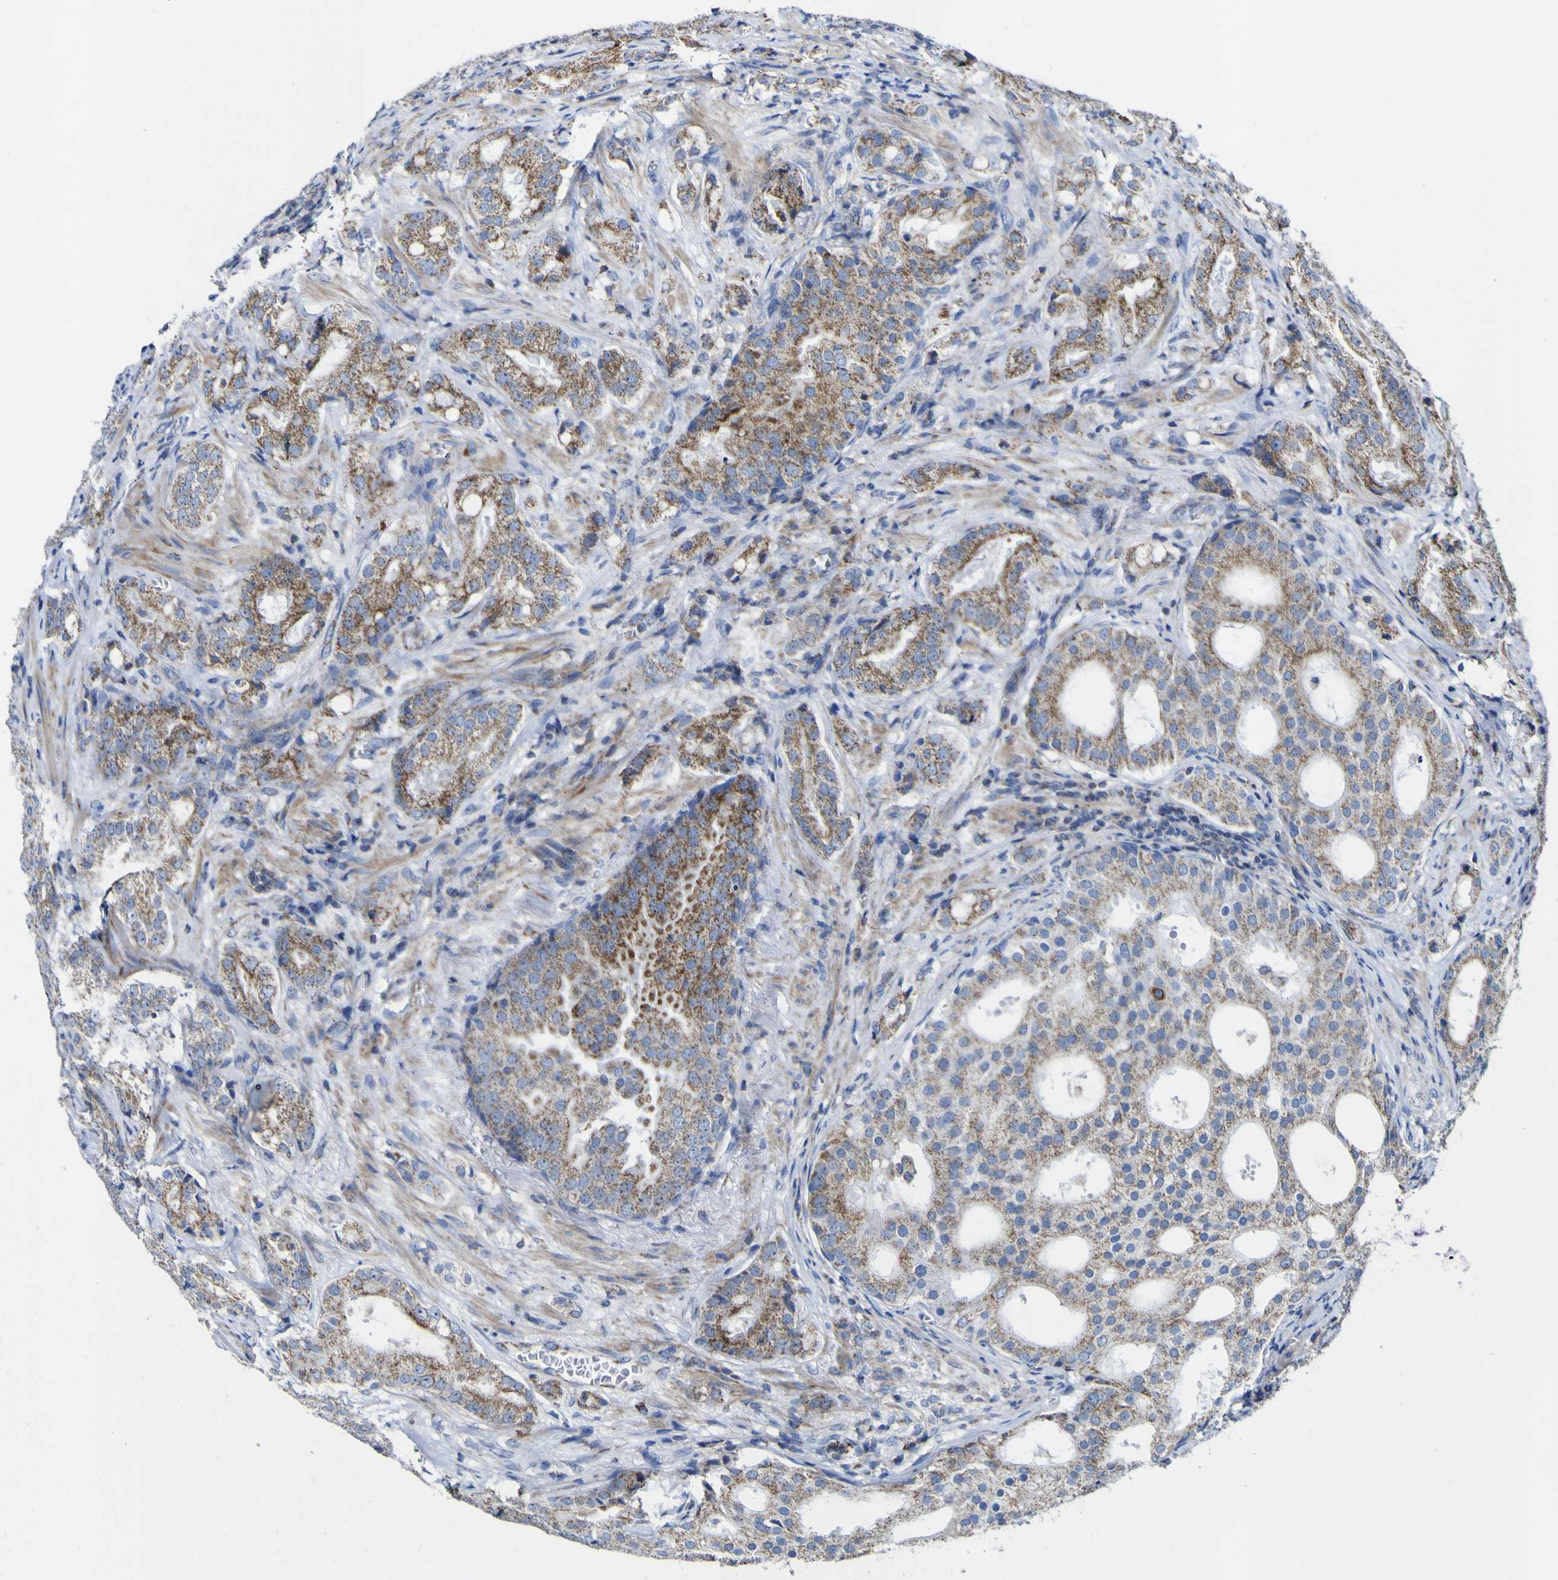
{"staining": {"intensity": "moderate", "quantity": ">75%", "location": "cytoplasmic/membranous"}, "tissue": "prostate cancer", "cell_type": "Tumor cells", "image_type": "cancer", "snomed": [{"axis": "morphology", "description": "Adenocarcinoma, High grade"}, {"axis": "topography", "description": "Prostate"}], "caption": "Immunohistochemistry histopathology image of neoplastic tissue: human high-grade adenocarcinoma (prostate) stained using immunohistochemistry shows medium levels of moderate protein expression localized specifically in the cytoplasmic/membranous of tumor cells, appearing as a cytoplasmic/membranous brown color.", "gene": "CCDC90B", "patient": {"sex": "male", "age": 64}}